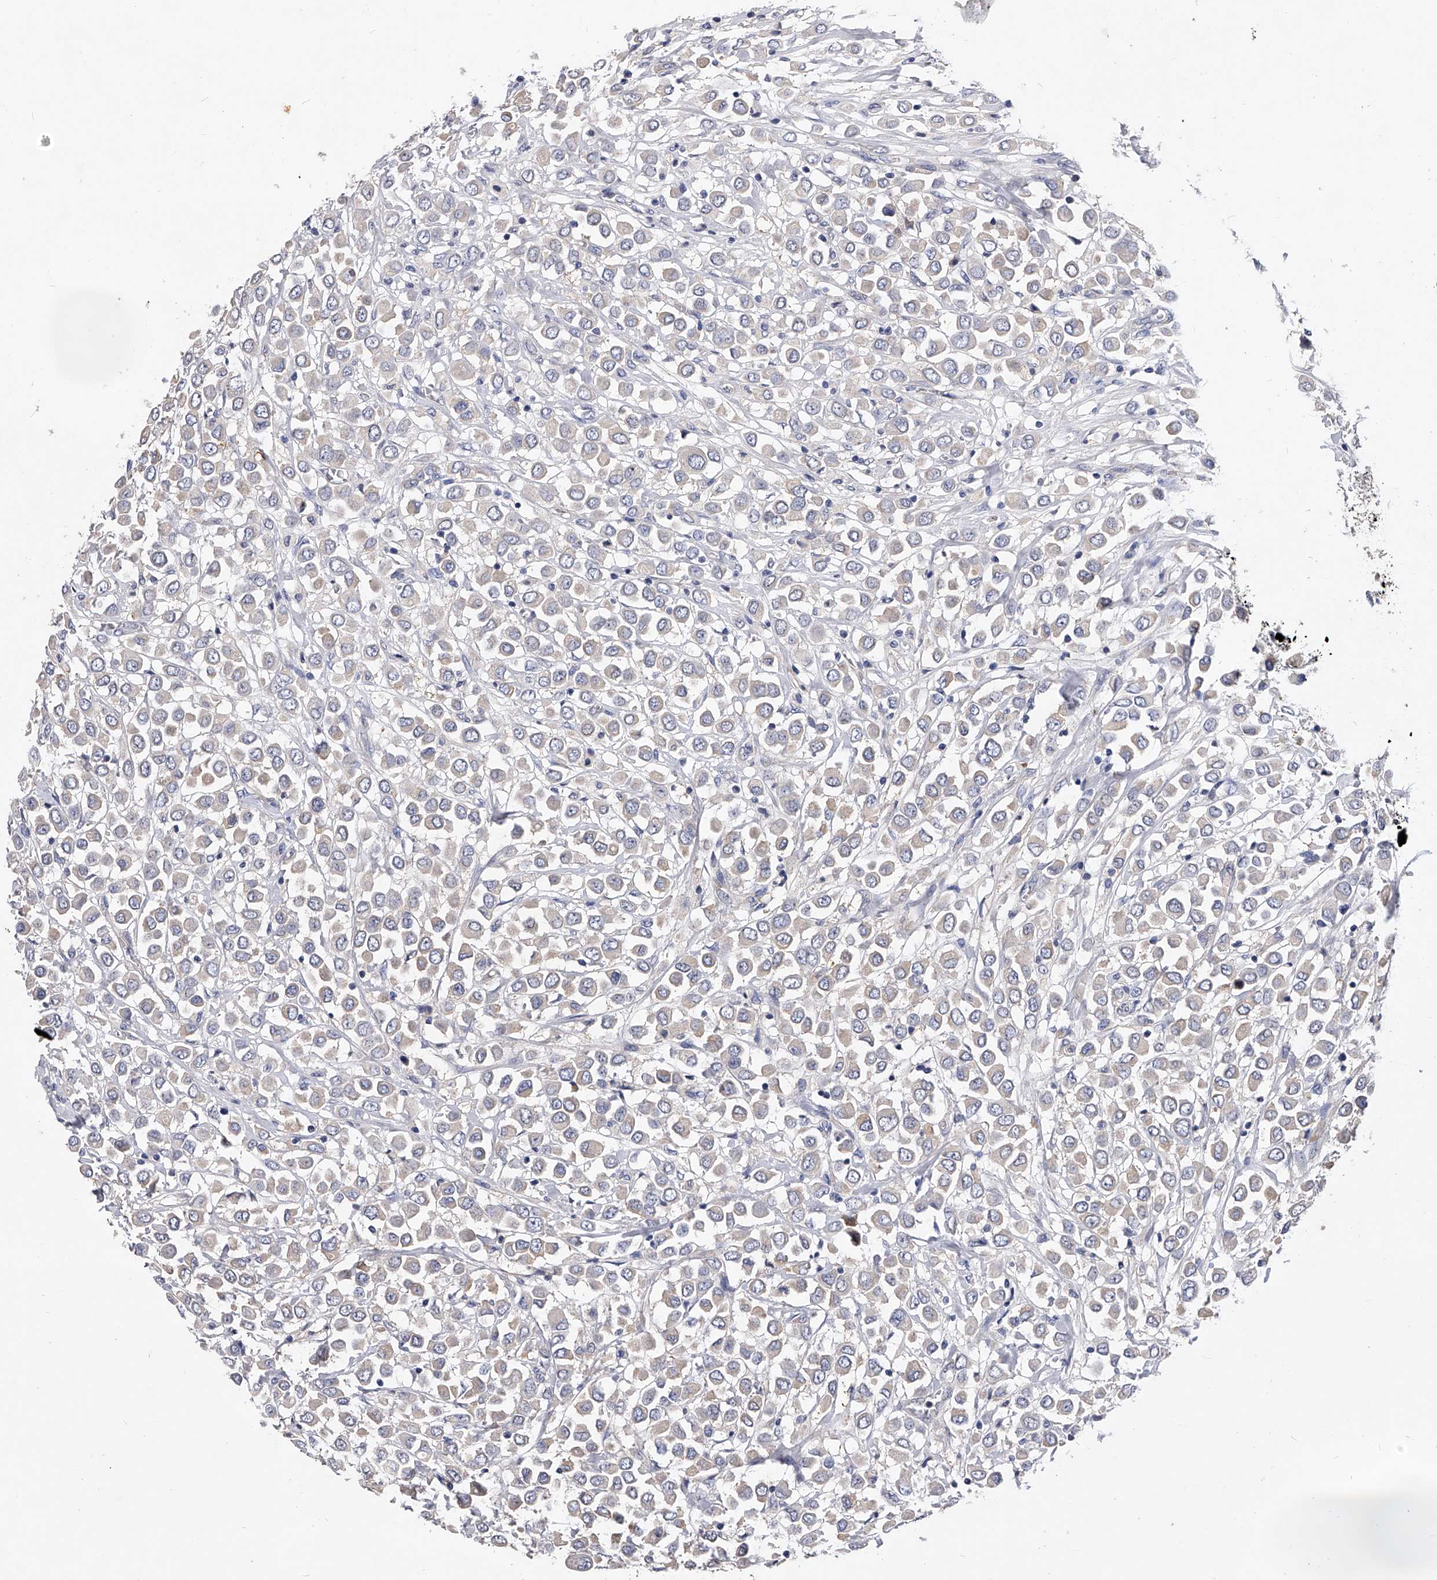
{"staining": {"intensity": "negative", "quantity": "none", "location": "none"}, "tissue": "breast cancer", "cell_type": "Tumor cells", "image_type": "cancer", "snomed": [{"axis": "morphology", "description": "Duct carcinoma"}, {"axis": "topography", "description": "Breast"}], "caption": "Immunohistochemistry (IHC) photomicrograph of human breast cancer stained for a protein (brown), which exhibits no expression in tumor cells. (DAB (3,3'-diaminobenzidine) immunohistochemistry (IHC) with hematoxylin counter stain).", "gene": "PPP5C", "patient": {"sex": "female", "age": 61}}